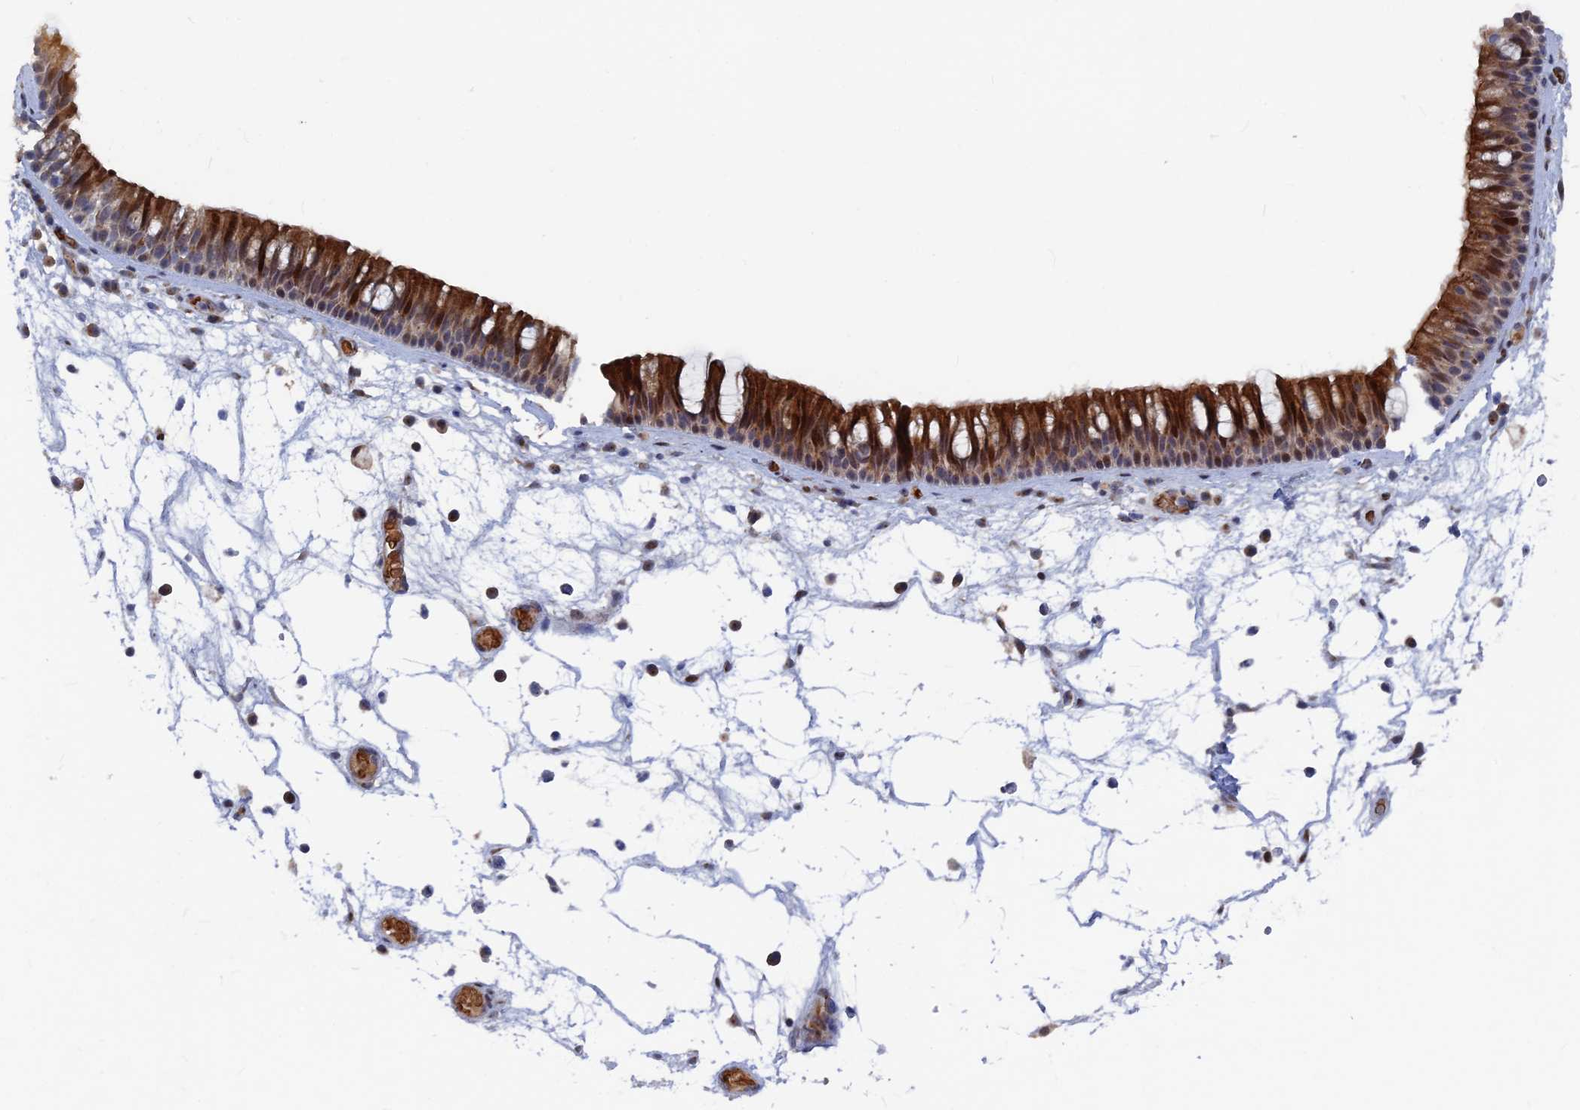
{"staining": {"intensity": "strong", "quantity": "25%-75%", "location": "cytoplasmic/membranous,nuclear"}, "tissue": "nasopharynx", "cell_type": "Respiratory epithelial cells", "image_type": "normal", "snomed": [{"axis": "morphology", "description": "Normal tissue, NOS"}, {"axis": "morphology", "description": "Inflammation, NOS"}, {"axis": "morphology", "description": "Malignant melanoma, Metastatic site"}, {"axis": "topography", "description": "Nasopharynx"}], "caption": "Nasopharynx was stained to show a protein in brown. There is high levels of strong cytoplasmic/membranous,nuclear expression in about 25%-75% of respiratory epithelial cells. (DAB (3,3'-diaminobenzidine) = brown stain, brightfield microscopy at high magnification).", "gene": "SH3D21", "patient": {"sex": "male", "age": 70}}